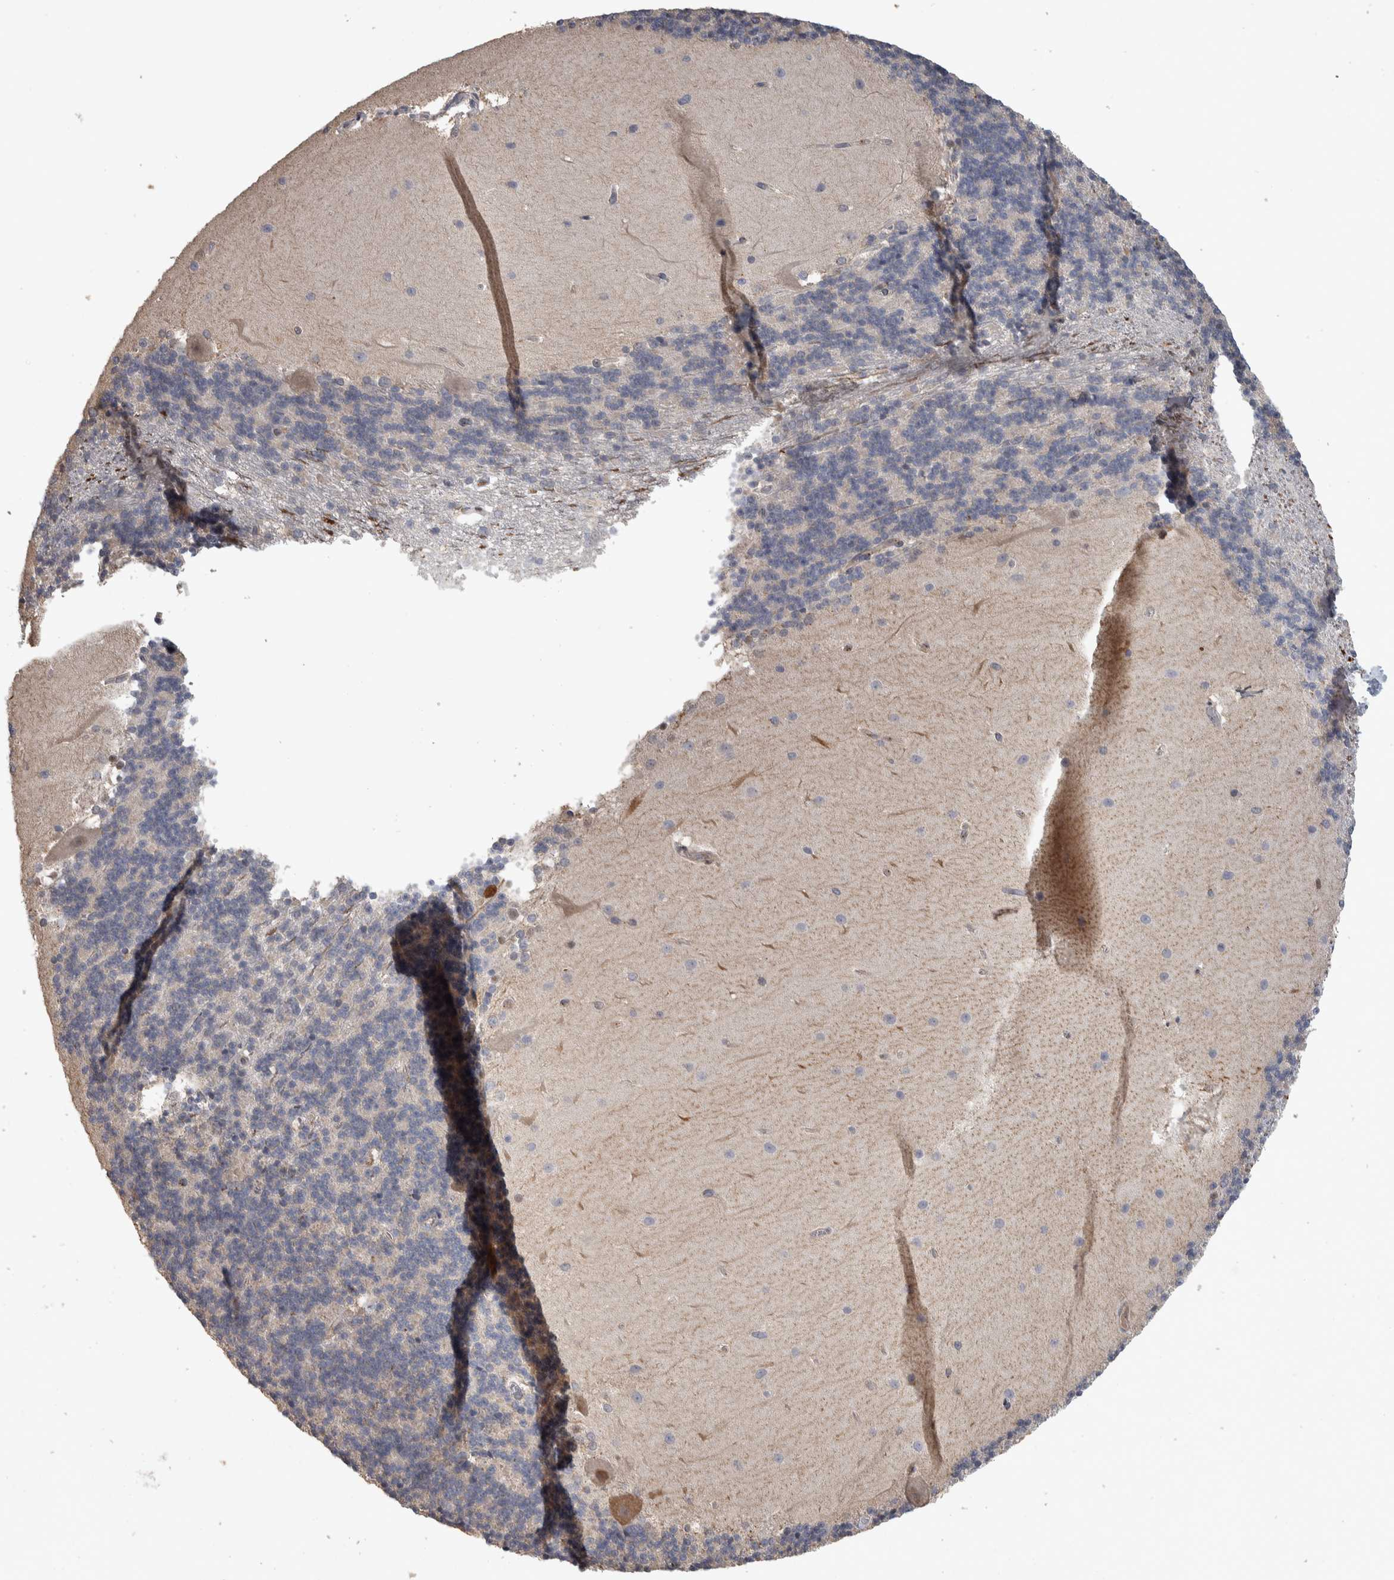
{"staining": {"intensity": "negative", "quantity": "none", "location": "none"}, "tissue": "cerebellum", "cell_type": "Cells in granular layer", "image_type": "normal", "snomed": [{"axis": "morphology", "description": "Normal tissue, NOS"}, {"axis": "topography", "description": "Cerebellum"}], "caption": "Cerebellum was stained to show a protein in brown. There is no significant expression in cells in granular layer.", "gene": "IFRD1", "patient": {"sex": "female", "age": 19}}